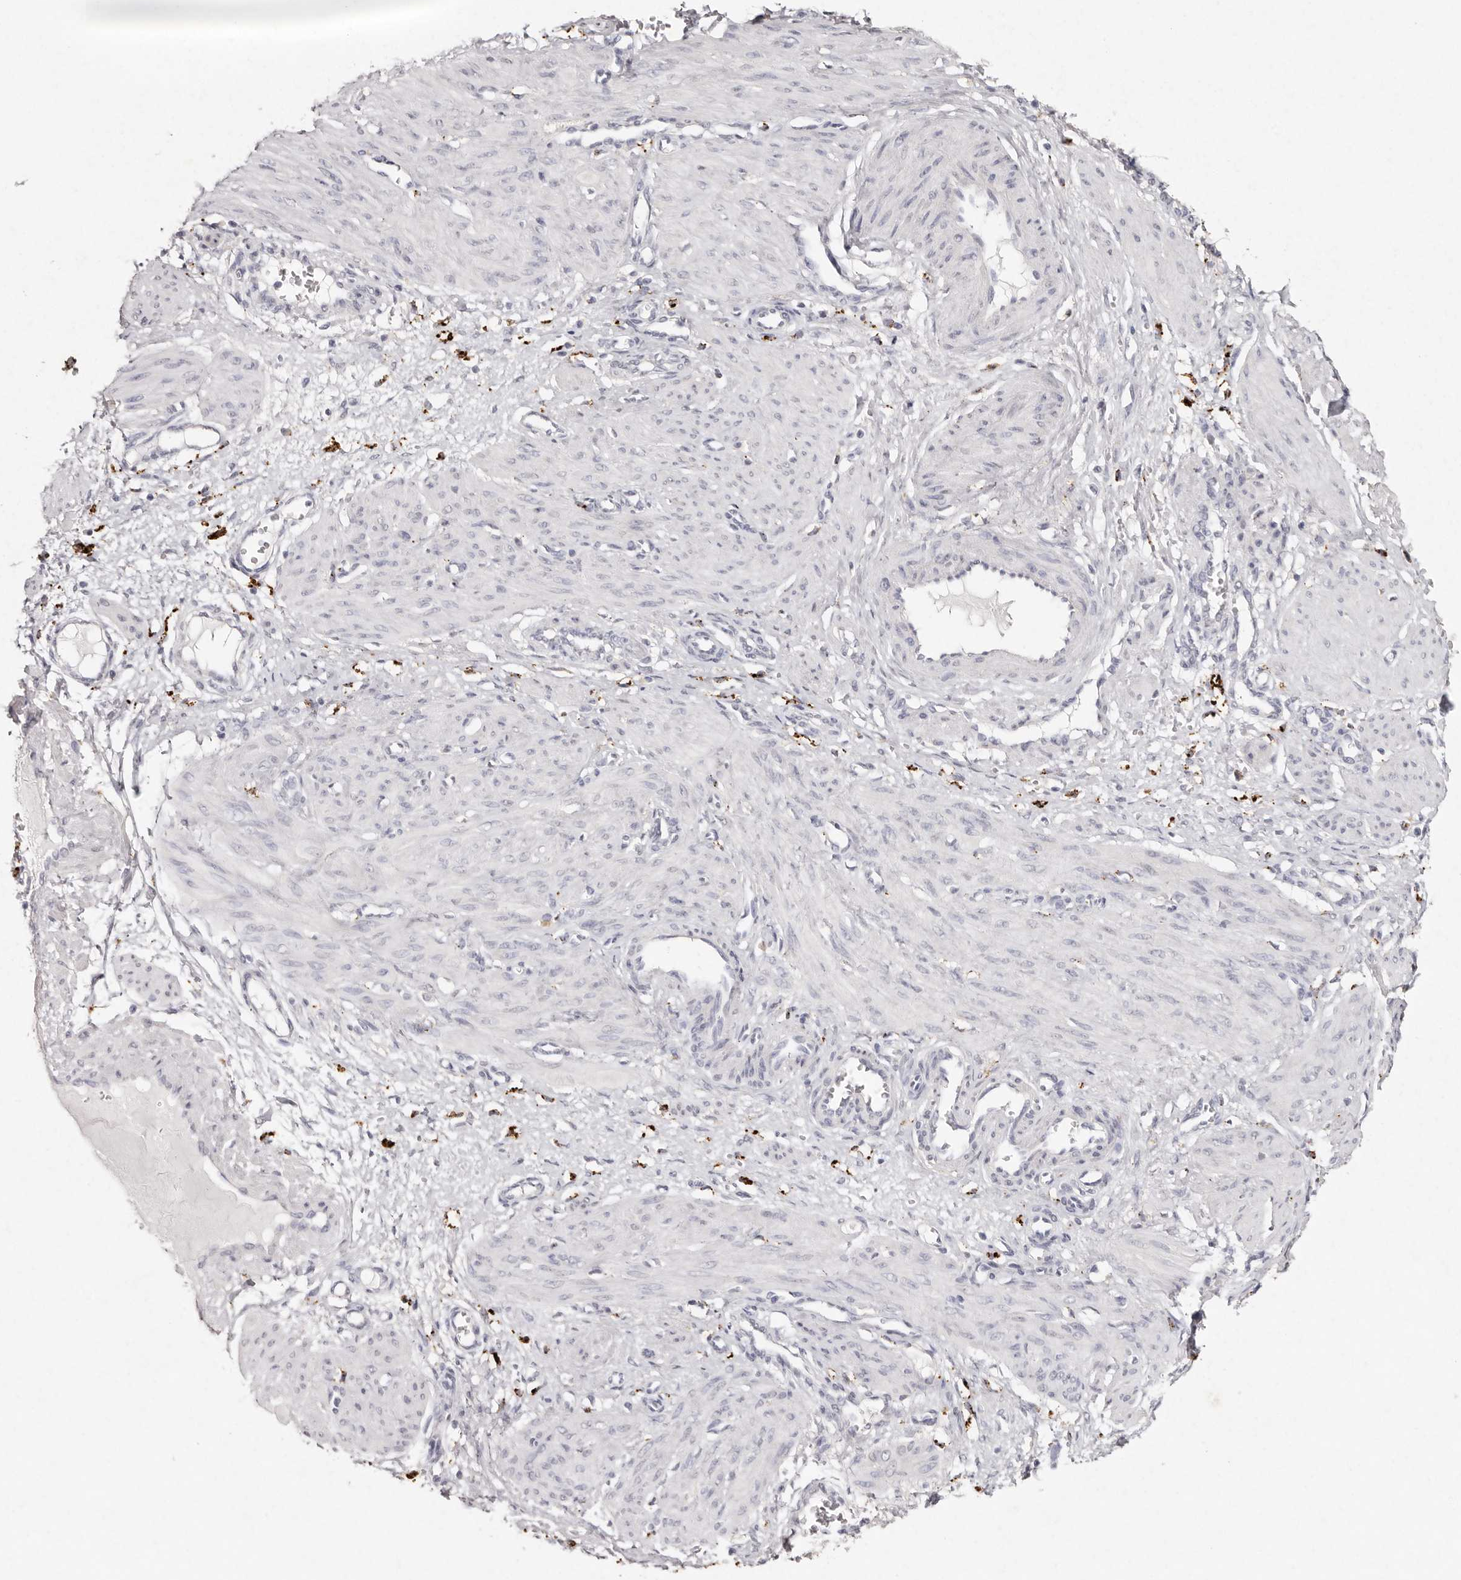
{"staining": {"intensity": "negative", "quantity": "none", "location": "none"}, "tissue": "smooth muscle", "cell_type": "Smooth muscle cells", "image_type": "normal", "snomed": [{"axis": "morphology", "description": "Normal tissue, NOS"}, {"axis": "topography", "description": "Endometrium"}], "caption": "Immunohistochemical staining of unremarkable human smooth muscle exhibits no significant positivity in smooth muscle cells.", "gene": "FAM185A", "patient": {"sex": "female", "age": 33}}